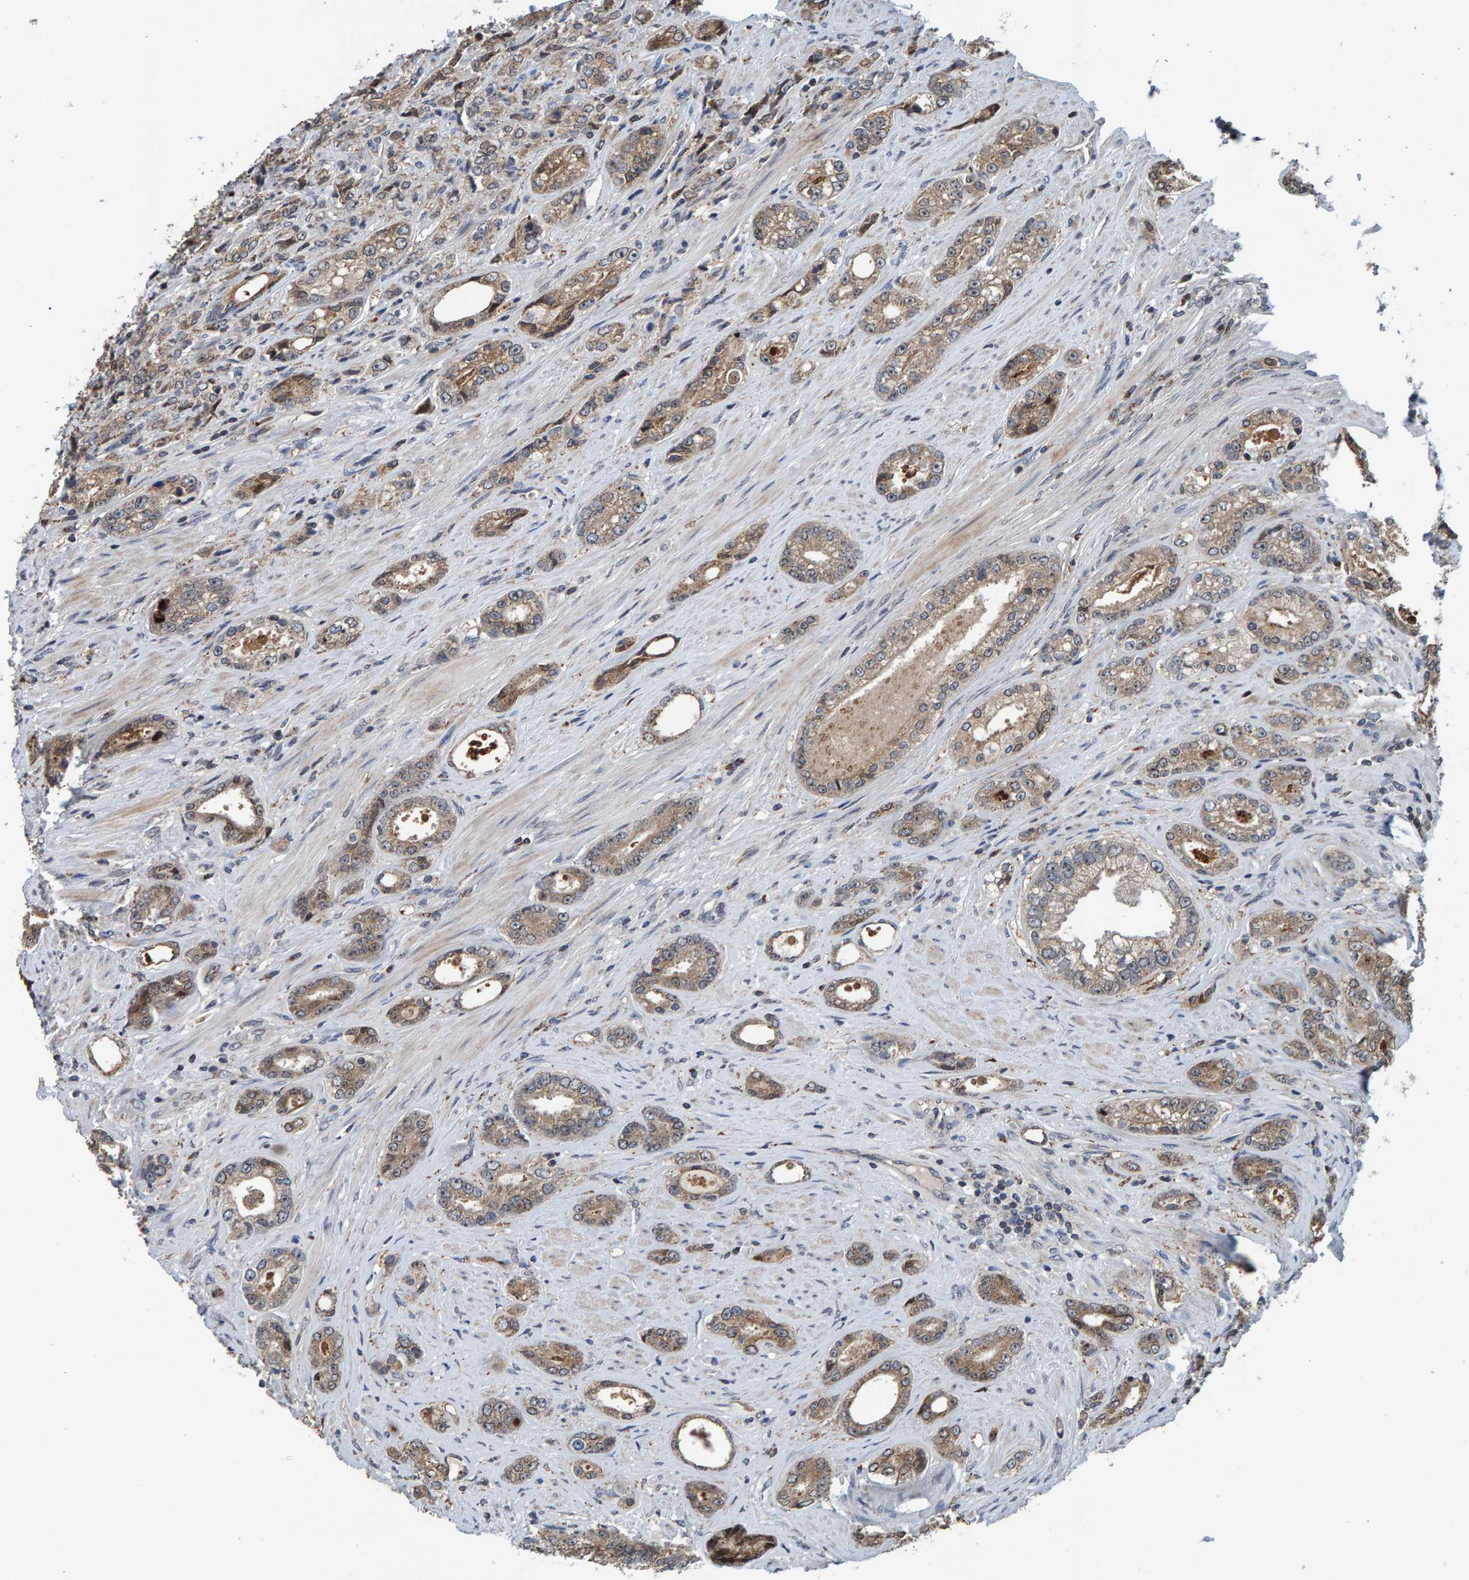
{"staining": {"intensity": "weak", "quantity": ">75%", "location": "cytoplasmic/membranous"}, "tissue": "prostate cancer", "cell_type": "Tumor cells", "image_type": "cancer", "snomed": [{"axis": "morphology", "description": "Adenocarcinoma, High grade"}, {"axis": "topography", "description": "Prostate"}], "caption": "Prostate cancer (high-grade adenocarcinoma) stained for a protein (brown) displays weak cytoplasmic/membranous positive staining in approximately >75% of tumor cells.", "gene": "CCDC25", "patient": {"sex": "male", "age": 61}}